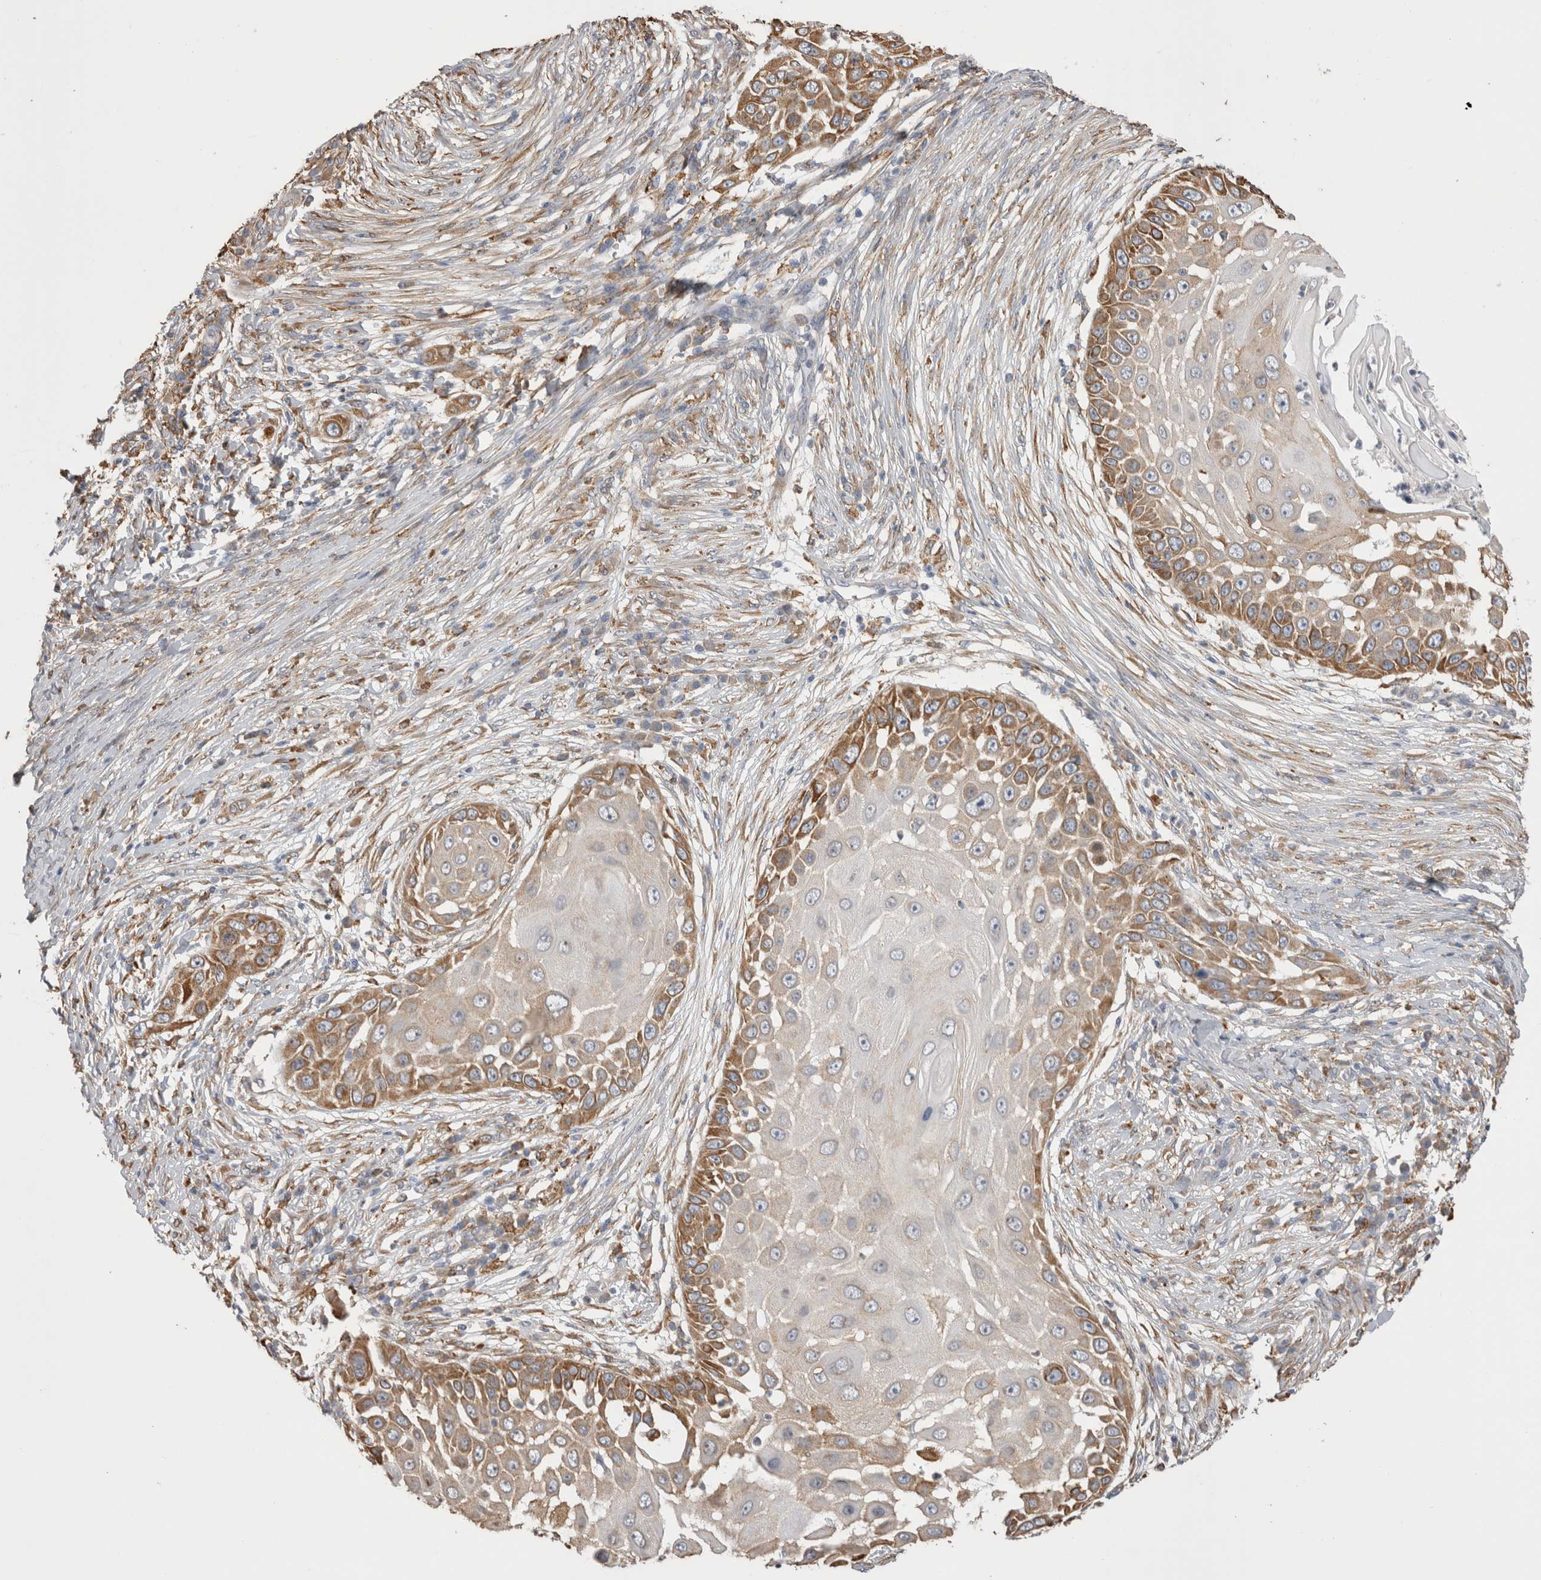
{"staining": {"intensity": "moderate", "quantity": ">75%", "location": "cytoplasmic/membranous"}, "tissue": "skin cancer", "cell_type": "Tumor cells", "image_type": "cancer", "snomed": [{"axis": "morphology", "description": "Squamous cell carcinoma, NOS"}, {"axis": "topography", "description": "Skin"}], "caption": "Protein analysis of squamous cell carcinoma (skin) tissue shows moderate cytoplasmic/membranous expression in about >75% of tumor cells.", "gene": "LRPAP1", "patient": {"sex": "female", "age": 44}}